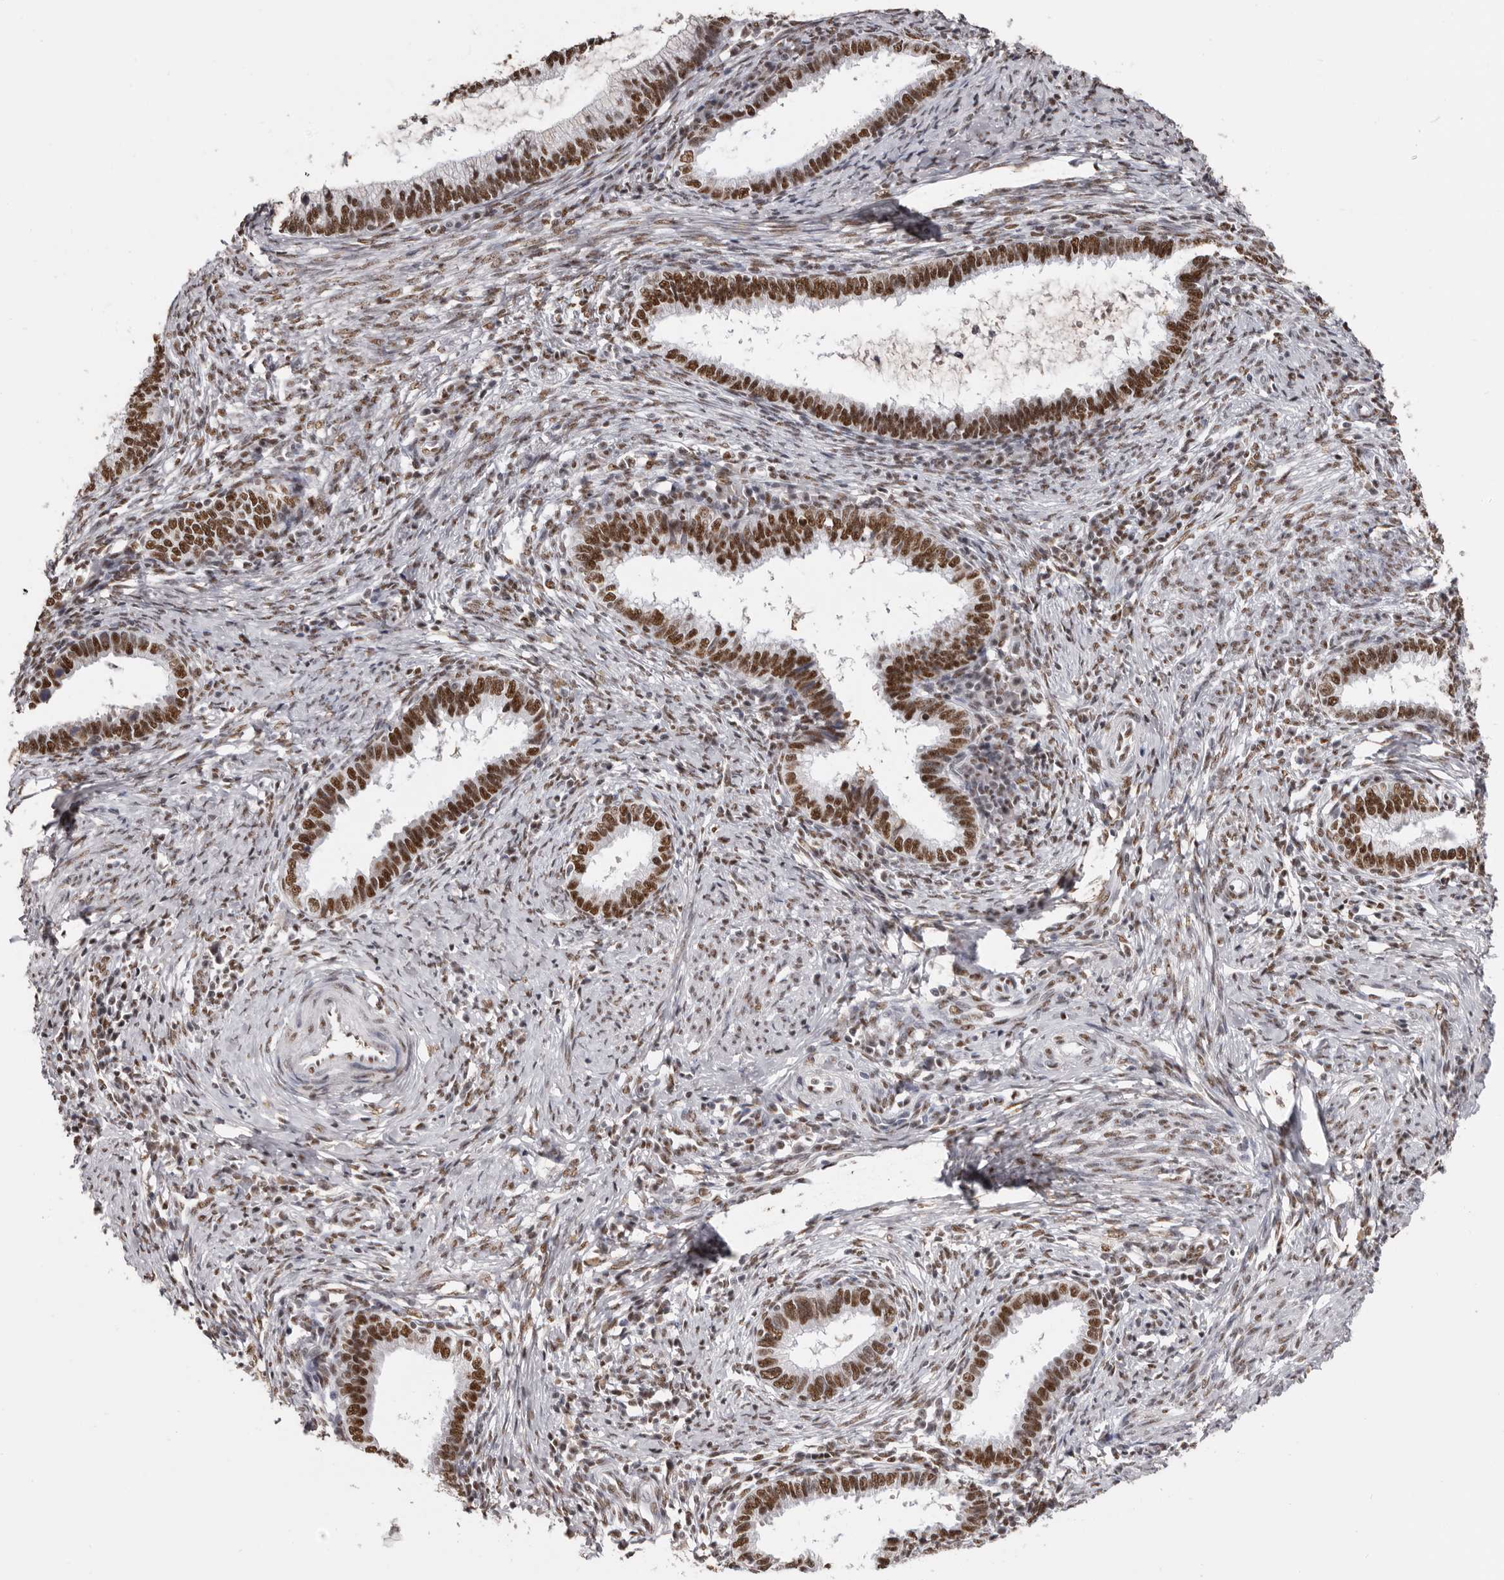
{"staining": {"intensity": "strong", "quantity": ">75%", "location": "nuclear"}, "tissue": "cervical cancer", "cell_type": "Tumor cells", "image_type": "cancer", "snomed": [{"axis": "morphology", "description": "Adenocarcinoma, NOS"}, {"axis": "topography", "description": "Cervix"}], "caption": "Protein analysis of cervical cancer tissue displays strong nuclear staining in about >75% of tumor cells. (brown staining indicates protein expression, while blue staining denotes nuclei).", "gene": "SCAF4", "patient": {"sex": "female", "age": 36}}